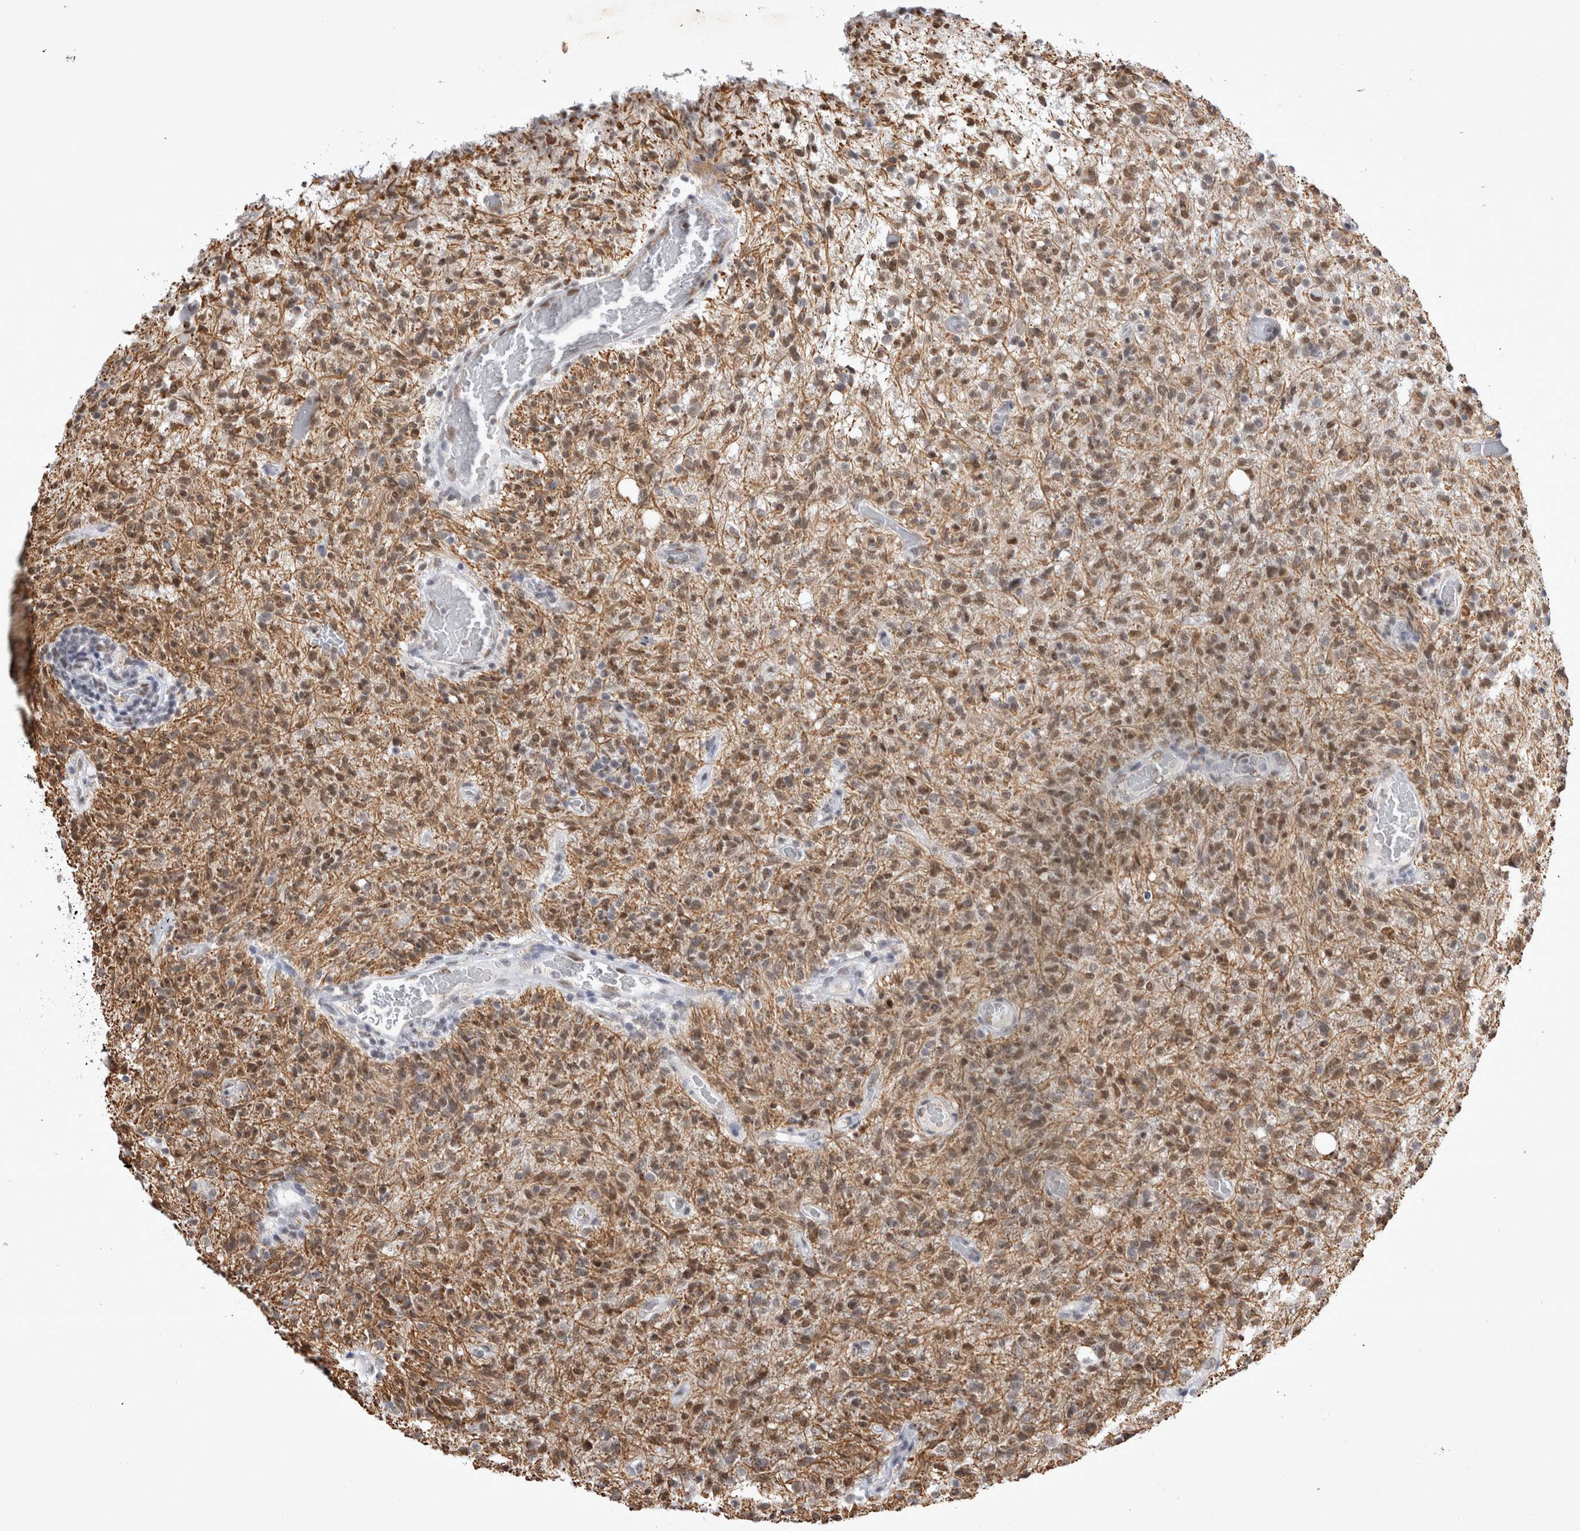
{"staining": {"intensity": "moderate", "quantity": ">75%", "location": "nuclear"}, "tissue": "glioma", "cell_type": "Tumor cells", "image_type": "cancer", "snomed": [{"axis": "morphology", "description": "Glioma, malignant, High grade"}, {"axis": "topography", "description": "Brain"}], "caption": "Glioma stained with a brown dye reveals moderate nuclear positive positivity in about >75% of tumor cells.", "gene": "RBM6", "patient": {"sex": "female", "age": 57}}